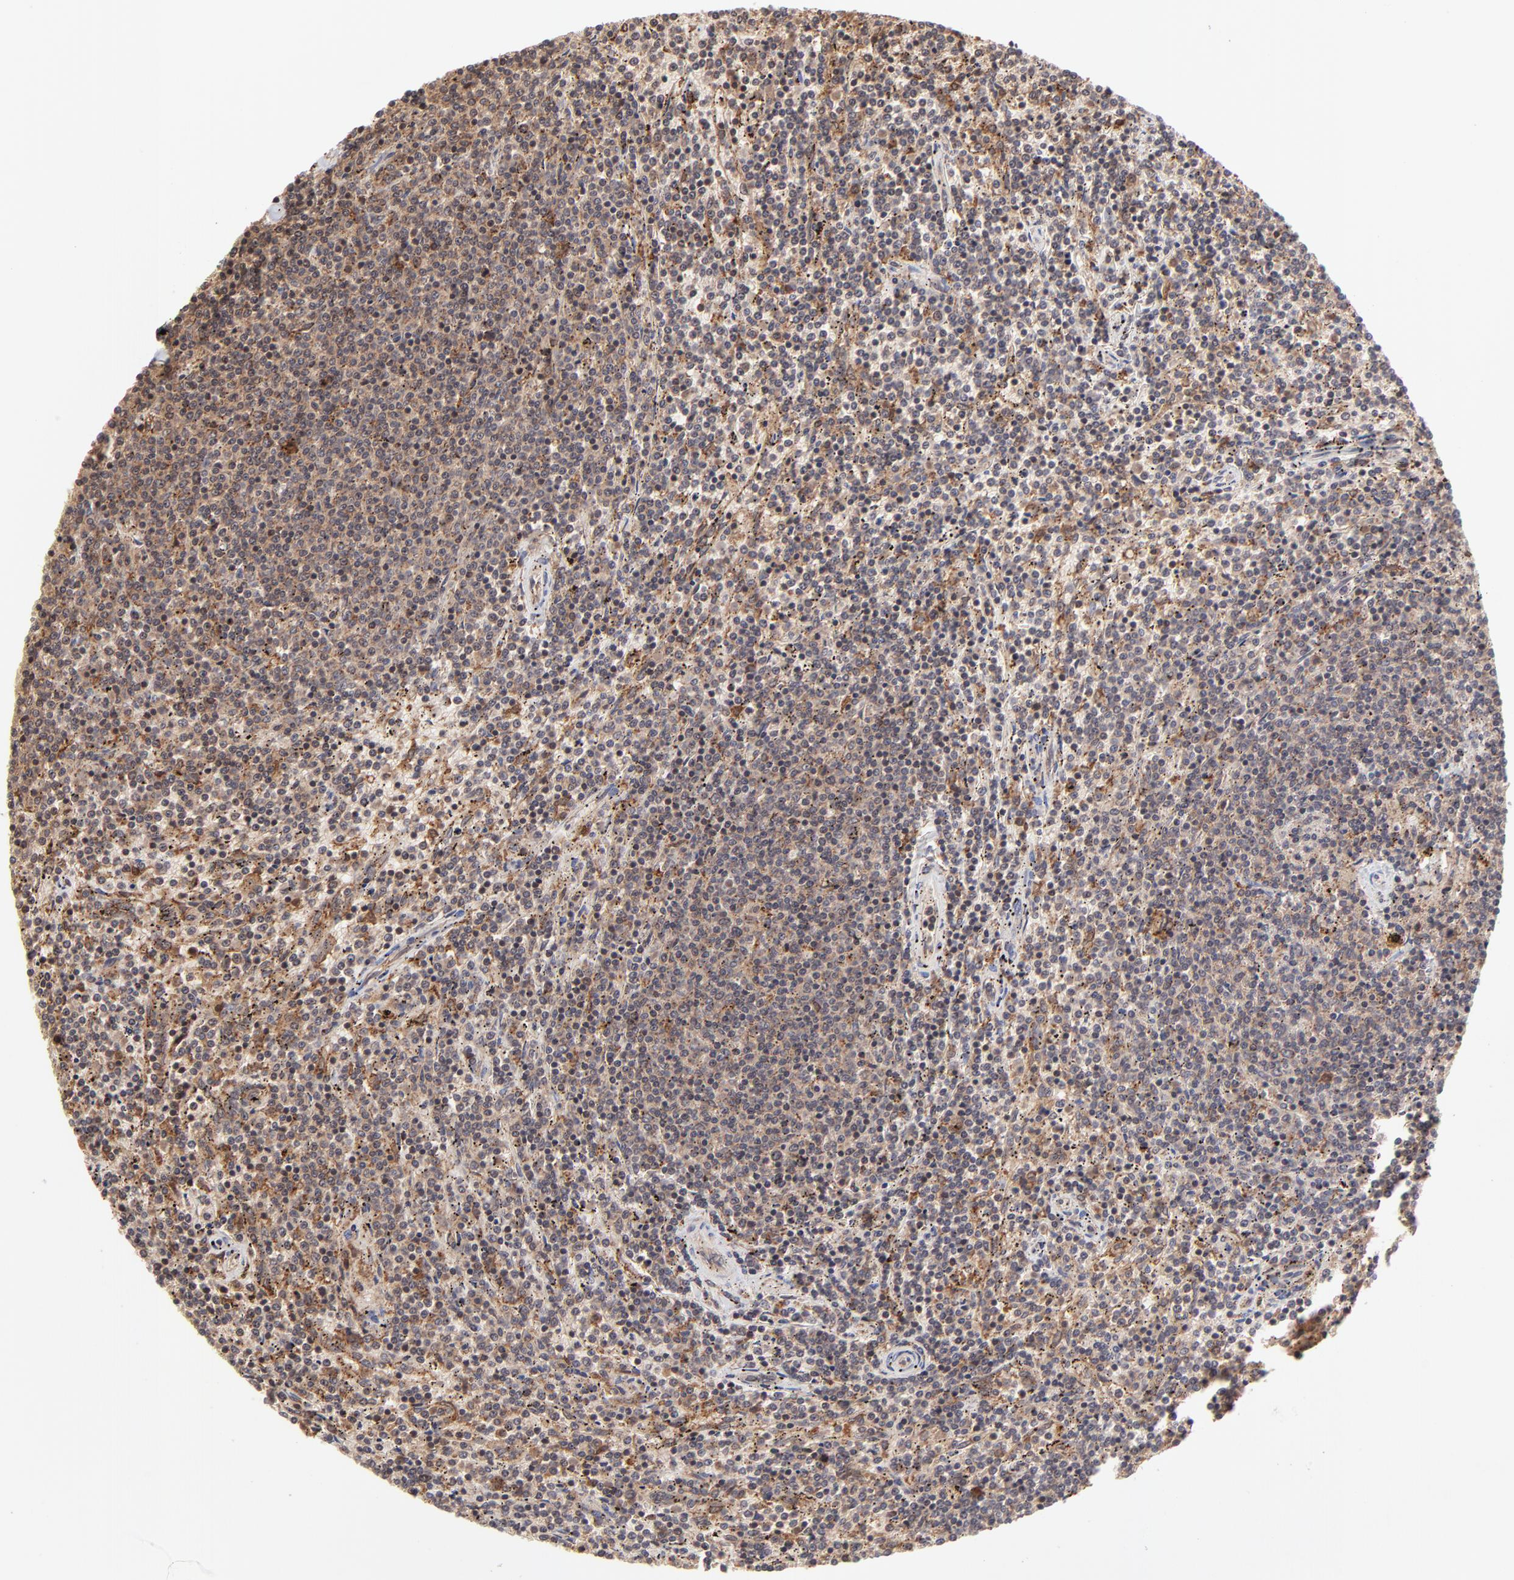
{"staining": {"intensity": "moderate", "quantity": "<25%", "location": "cytoplasmic/membranous"}, "tissue": "lymphoma", "cell_type": "Tumor cells", "image_type": "cancer", "snomed": [{"axis": "morphology", "description": "Malignant lymphoma, non-Hodgkin's type, Low grade"}, {"axis": "topography", "description": "Spleen"}], "caption": "Protein analysis of low-grade malignant lymphoma, non-Hodgkin's type tissue reveals moderate cytoplasmic/membranous staining in about <25% of tumor cells.", "gene": "UBE2L6", "patient": {"sex": "female", "age": 50}}